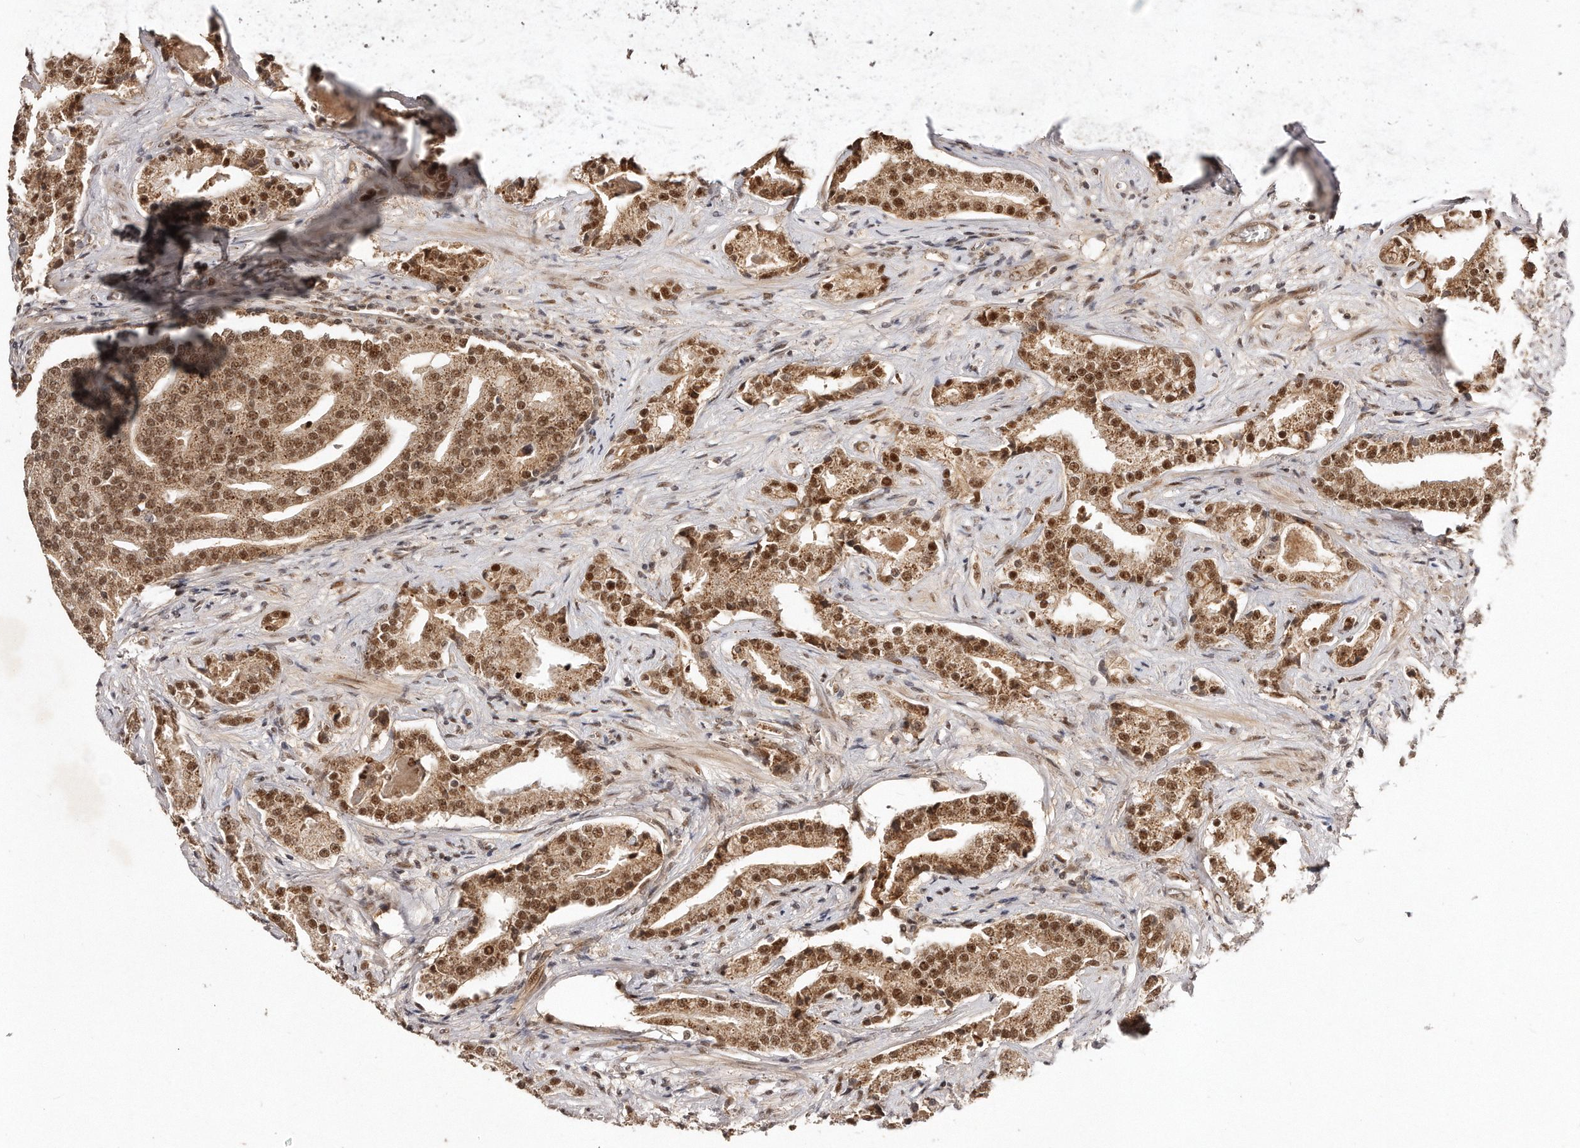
{"staining": {"intensity": "moderate", "quantity": ">75%", "location": "cytoplasmic/membranous,nuclear"}, "tissue": "prostate cancer", "cell_type": "Tumor cells", "image_type": "cancer", "snomed": [{"axis": "morphology", "description": "Adenocarcinoma, Low grade"}, {"axis": "topography", "description": "Prostate"}], "caption": "Protein expression by immunohistochemistry (IHC) shows moderate cytoplasmic/membranous and nuclear staining in approximately >75% of tumor cells in prostate cancer (adenocarcinoma (low-grade)). The staining was performed using DAB, with brown indicating positive protein expression. Nuclei are stained blue with hematoxylin.", "gene": "SOX4", "patient": {"sex": "male", "age": 67}}